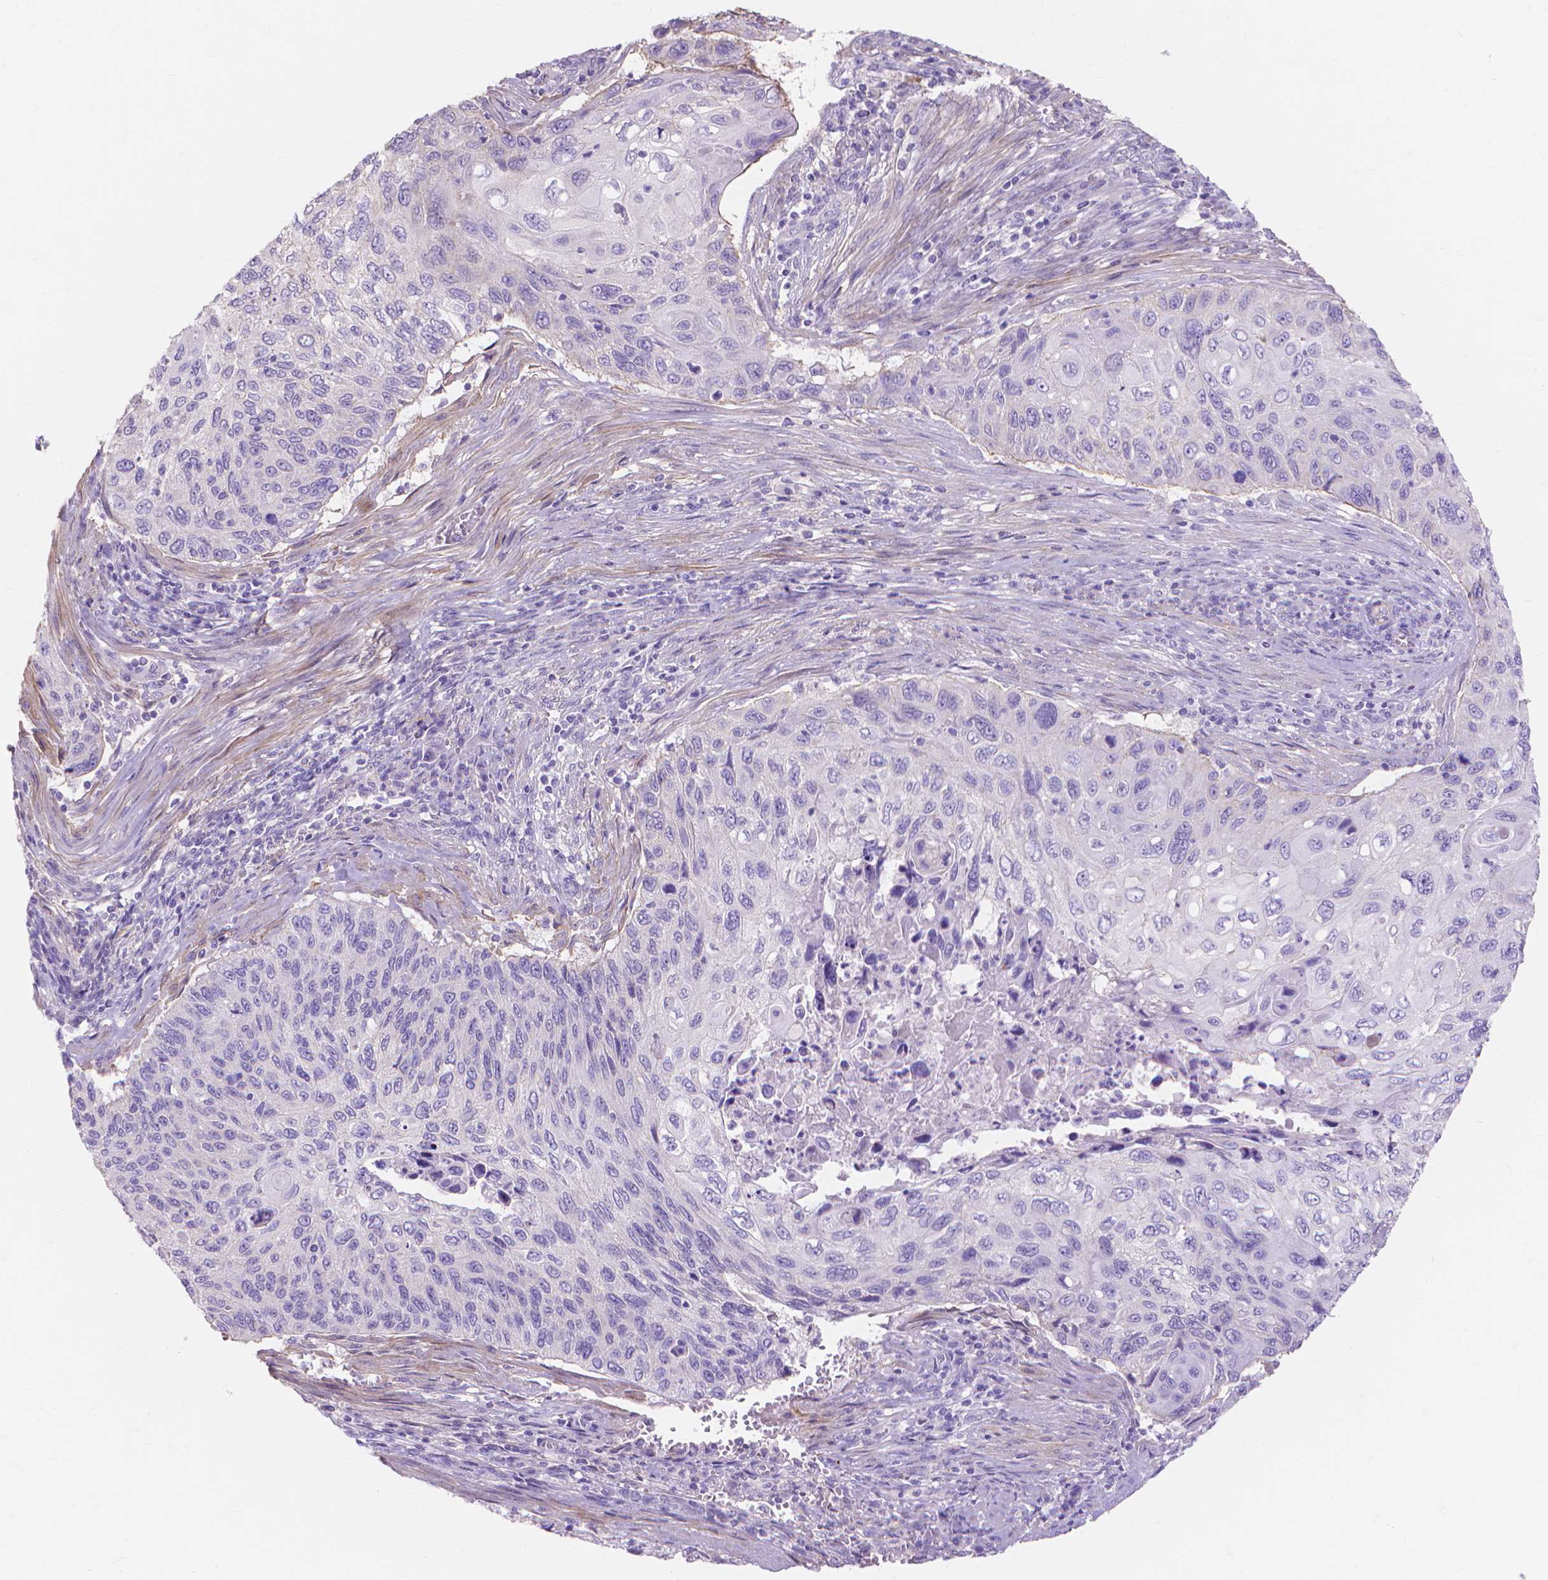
{"staining": {"intensity": "negative", "quantity": "none", "location": "none"}, "tissue": "cervical cancer", "cell_type": "Tumor cells", "image_type": "cancer", "snomed": [{"axis": "morphology", "description": "Squamous cell carcinoma, NOS"}, {"axis": "topography", "description": "Cervix"}], "caption": "This is an immunohistochemistry (IHC) image of cervical squamous cell carcinoma. There is no positivity in tumor cells.", "gene": "MBLAC1", "patient": {"sex": "female", "age": 70}}